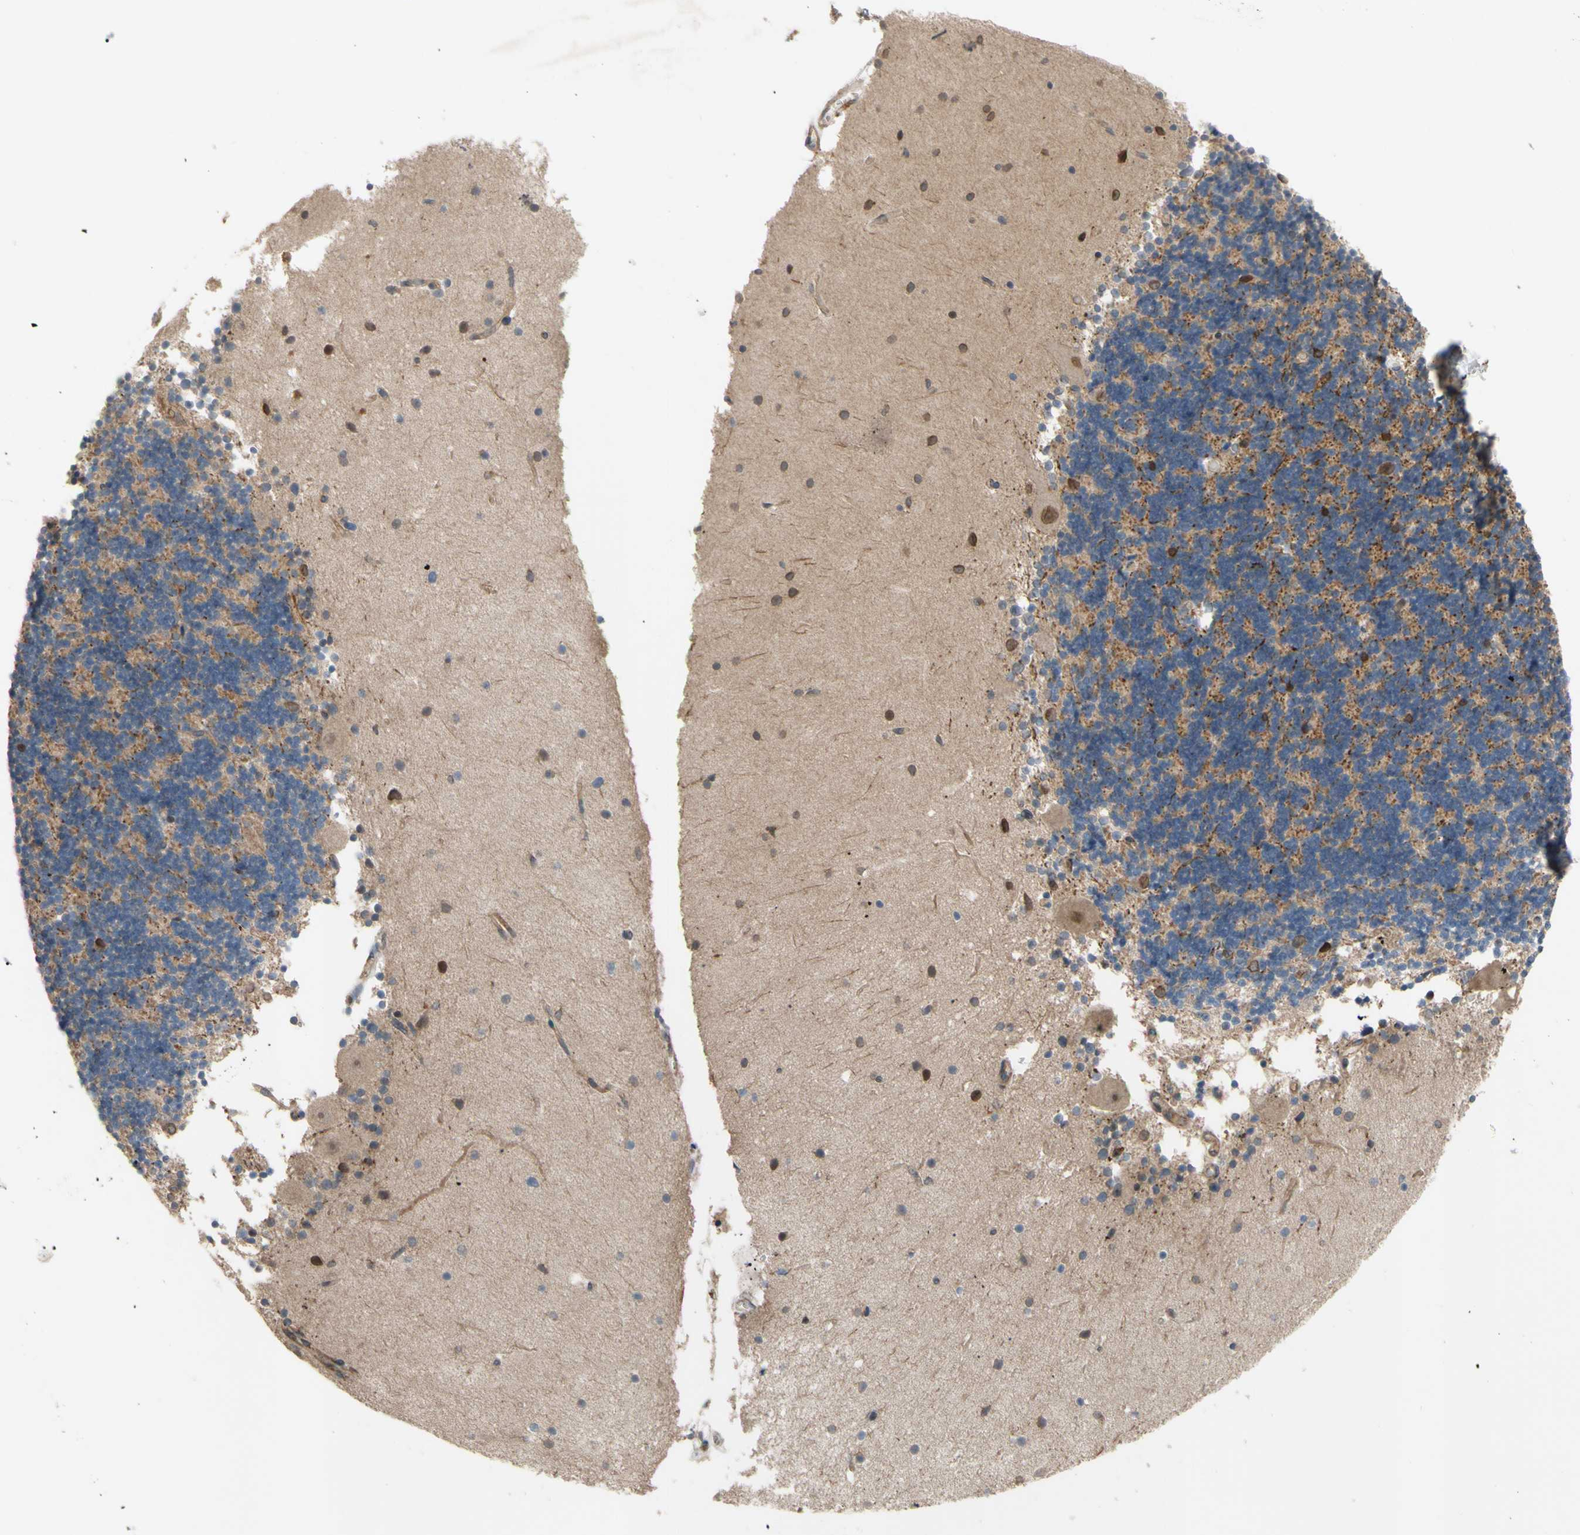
{"staining": {"intensity": "moderate", "quantity": "25%-75%", "location": "cytoplasmic/membranous"}, "tissue": "cerebellum", "cell_type": "Cells in granular layer", "image_type": "normal", "snomed": [{"axis": "morphology", "description": "Normal tissue, NOS"}, {"axis": "topography", "description": "Cerebellum"}], "caption": "Moderate cytoplasmic/membranous protein positivity is seen in approximately 25%-75% of cells in granular layer in cerebellum.", "gene": "SHROOM4", "patient": {"sex": "female", "age": 54}}